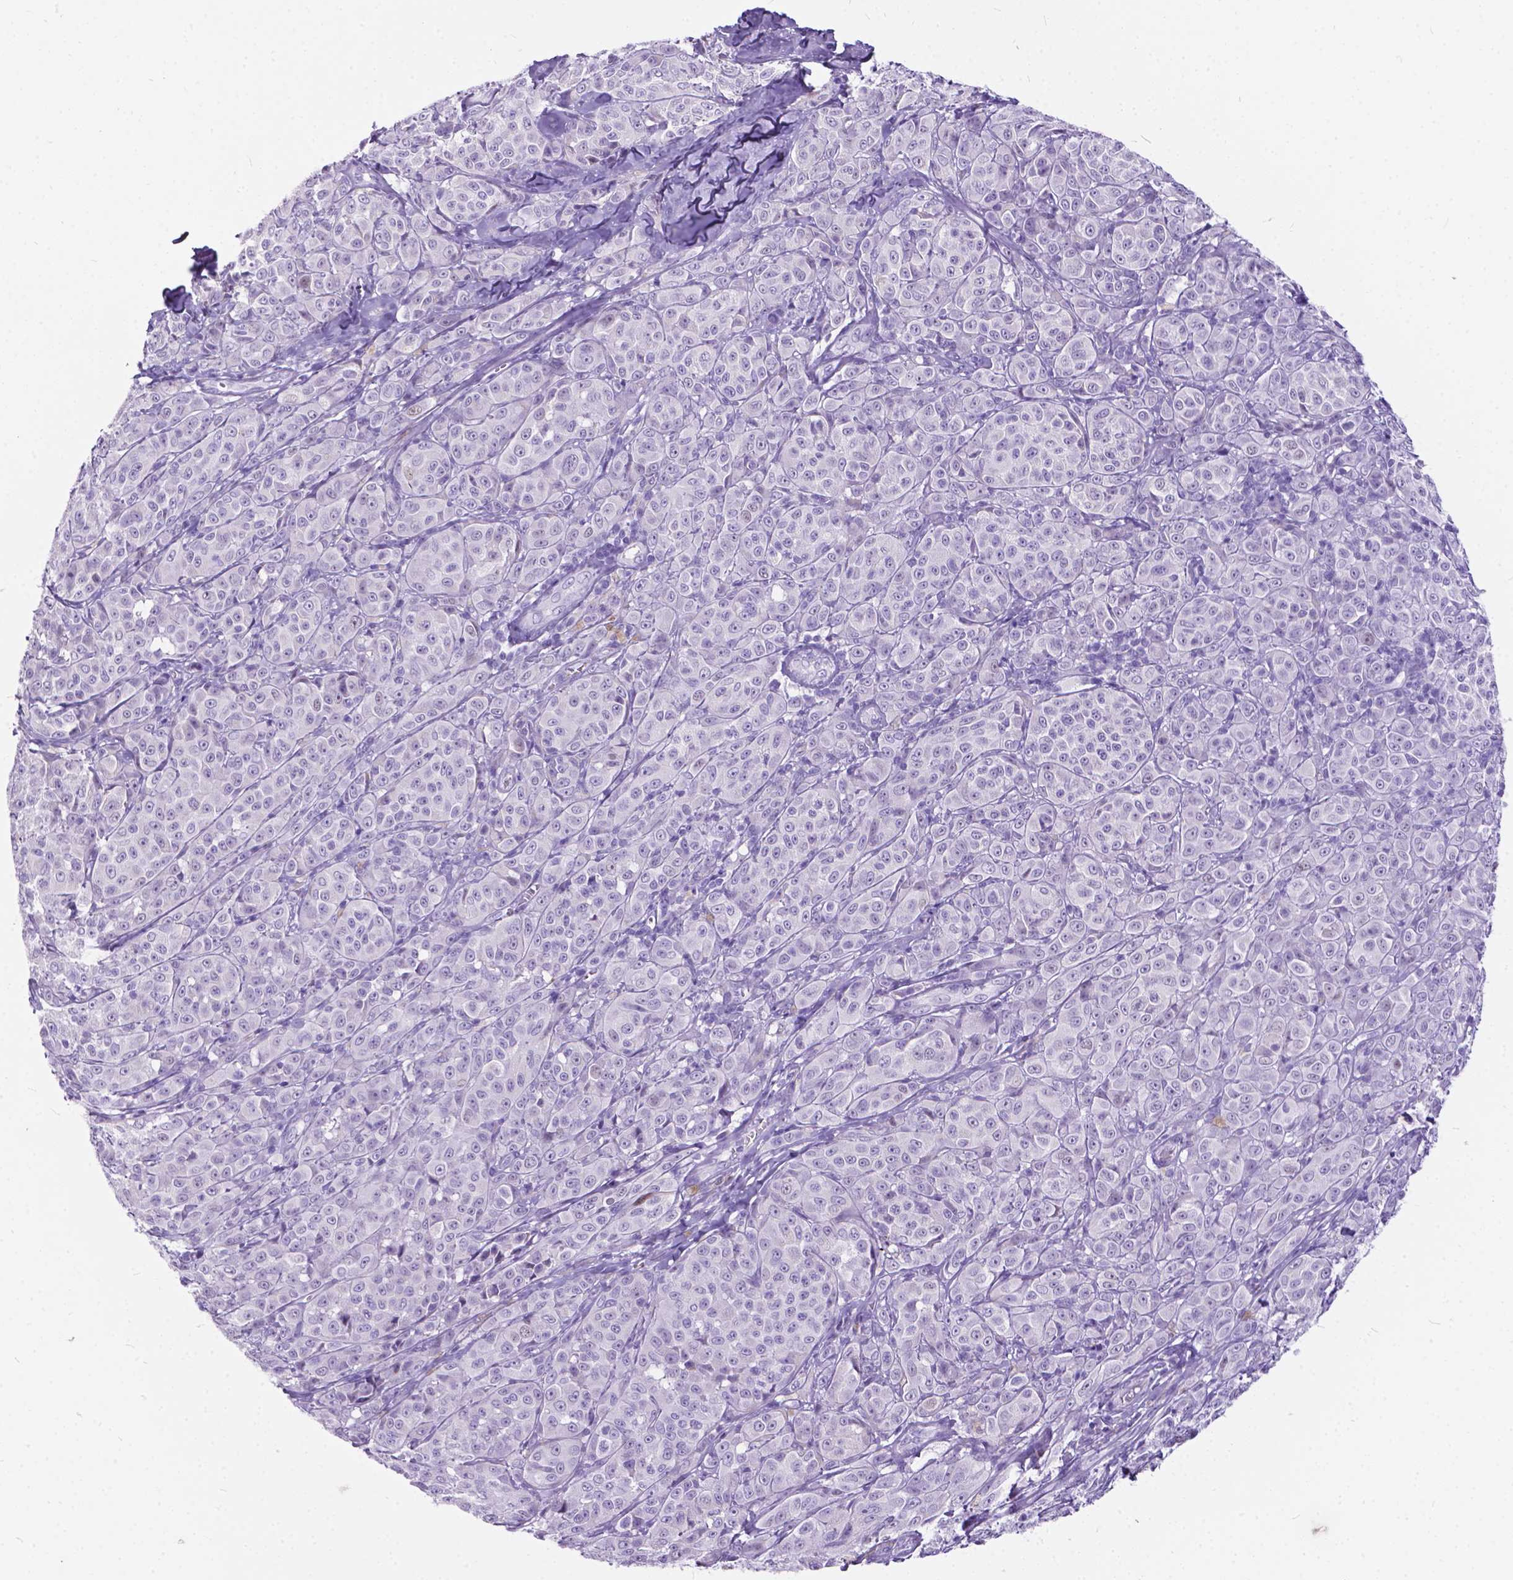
{"staining": {"intensity": "negative", "quantity": "none", "location": "none"}, "tissue": "melanoma", "cell_type": "Tumor cells", "image_type": "cancer", "snomed": [{"axis": "morphology", "description": "Malignant melanoma, NOS"}, {"axis": "topography", "description": "Skin"}], "caption": "Protein analysis of melanoma displays no significant staining in tumor cells.", "gene": "BSND", "patient": {"sex": "male", "age": 89}}